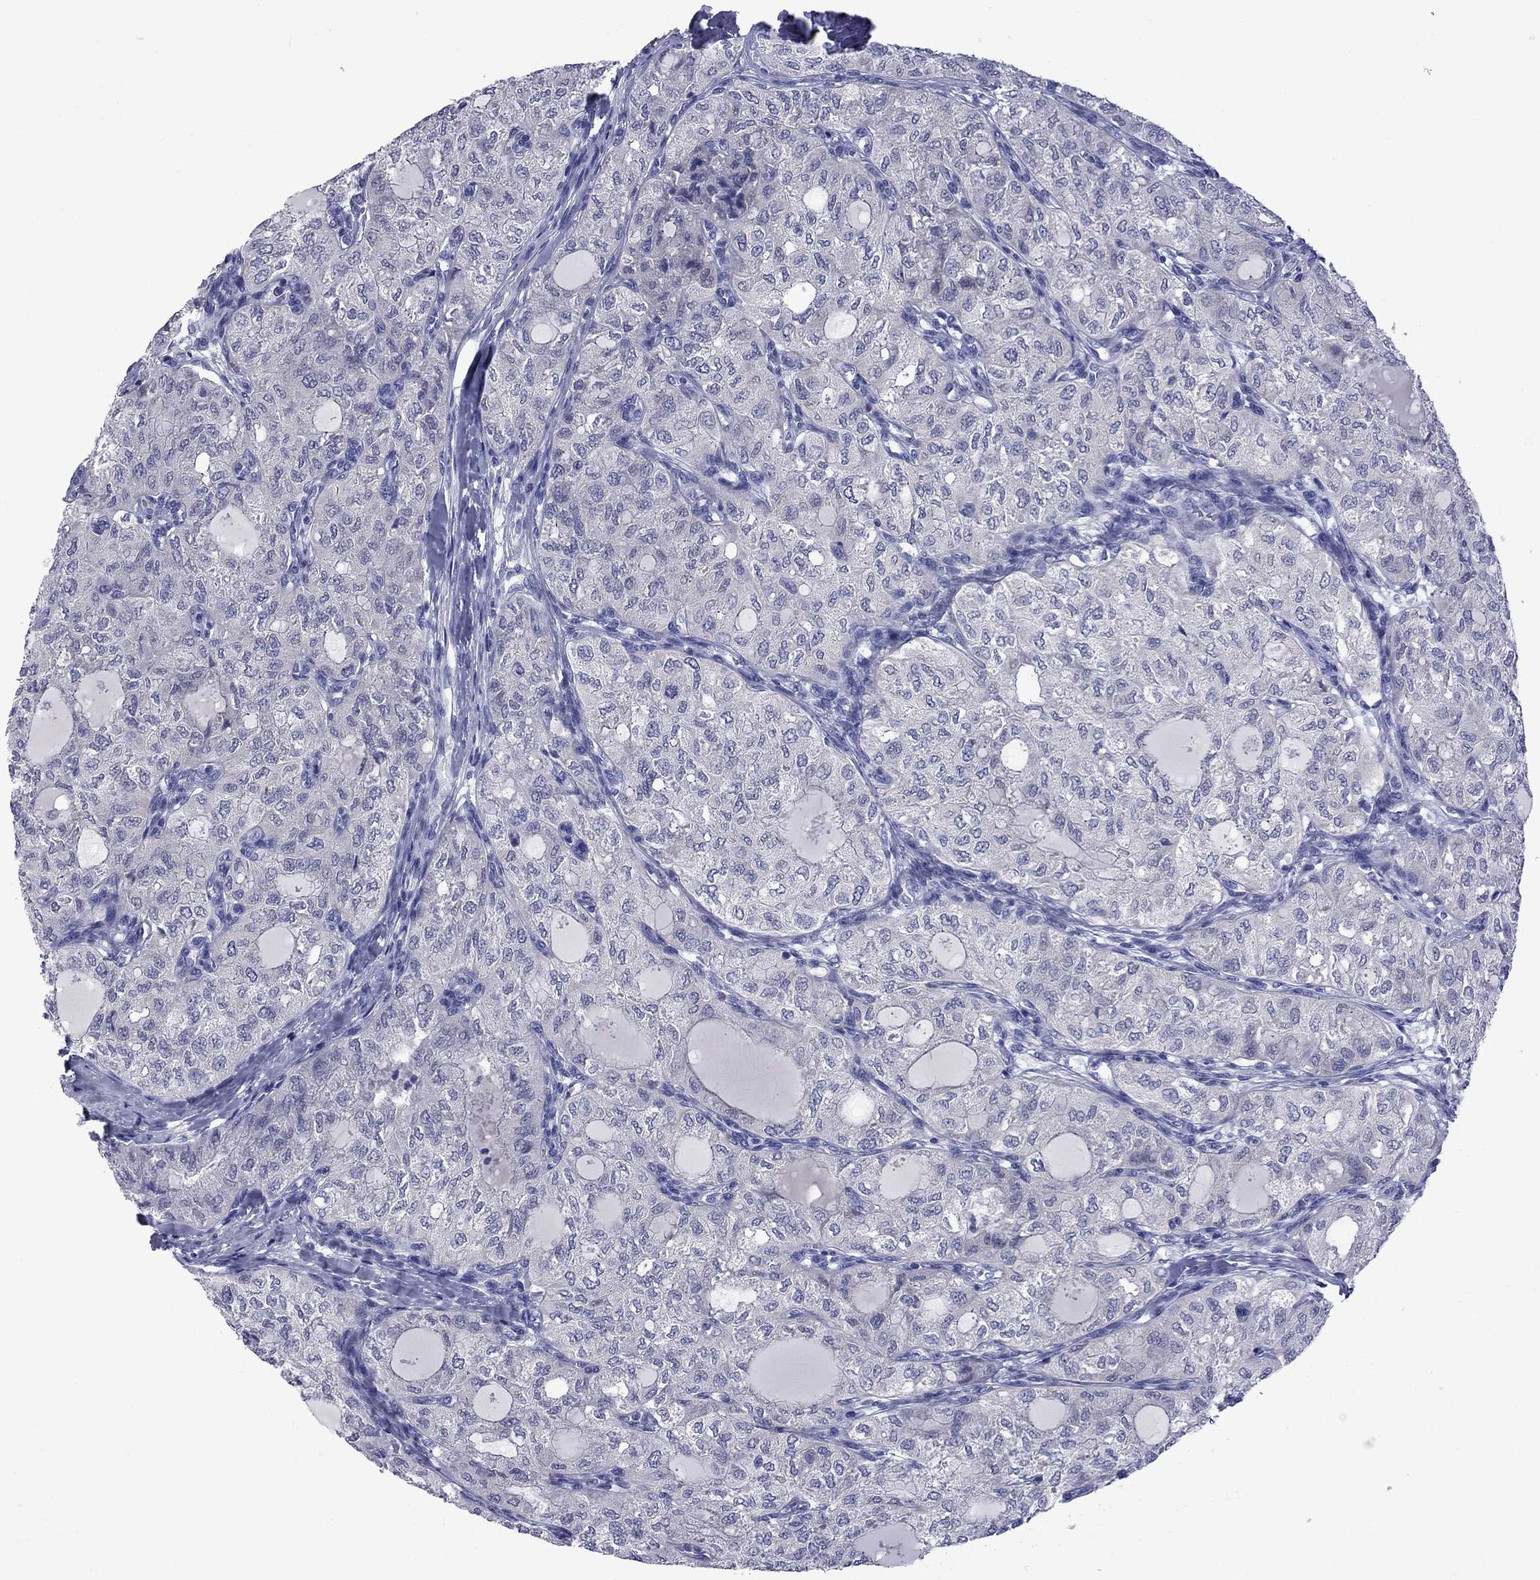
{"staining": {"intensity": "negative", "quantity": "none", "location": "none"}, "tissue": "thyroid cancer", "cell_type": "Tumor cells", "image_type": "cancer", "snomed": [{"axis": "morphology", "description": "Follicular adenoma carcinoma, NOS"}, {"axis": "topography", "description": "Thyroid gland"}], "caption": "An image of thyroid cancer stained for a protein shows no brown staining in tumor cells. (DAB immunohistochemistry, high magnification).", "gene": "EPPIN", "patient": {"sex": "male", "age": 75}}